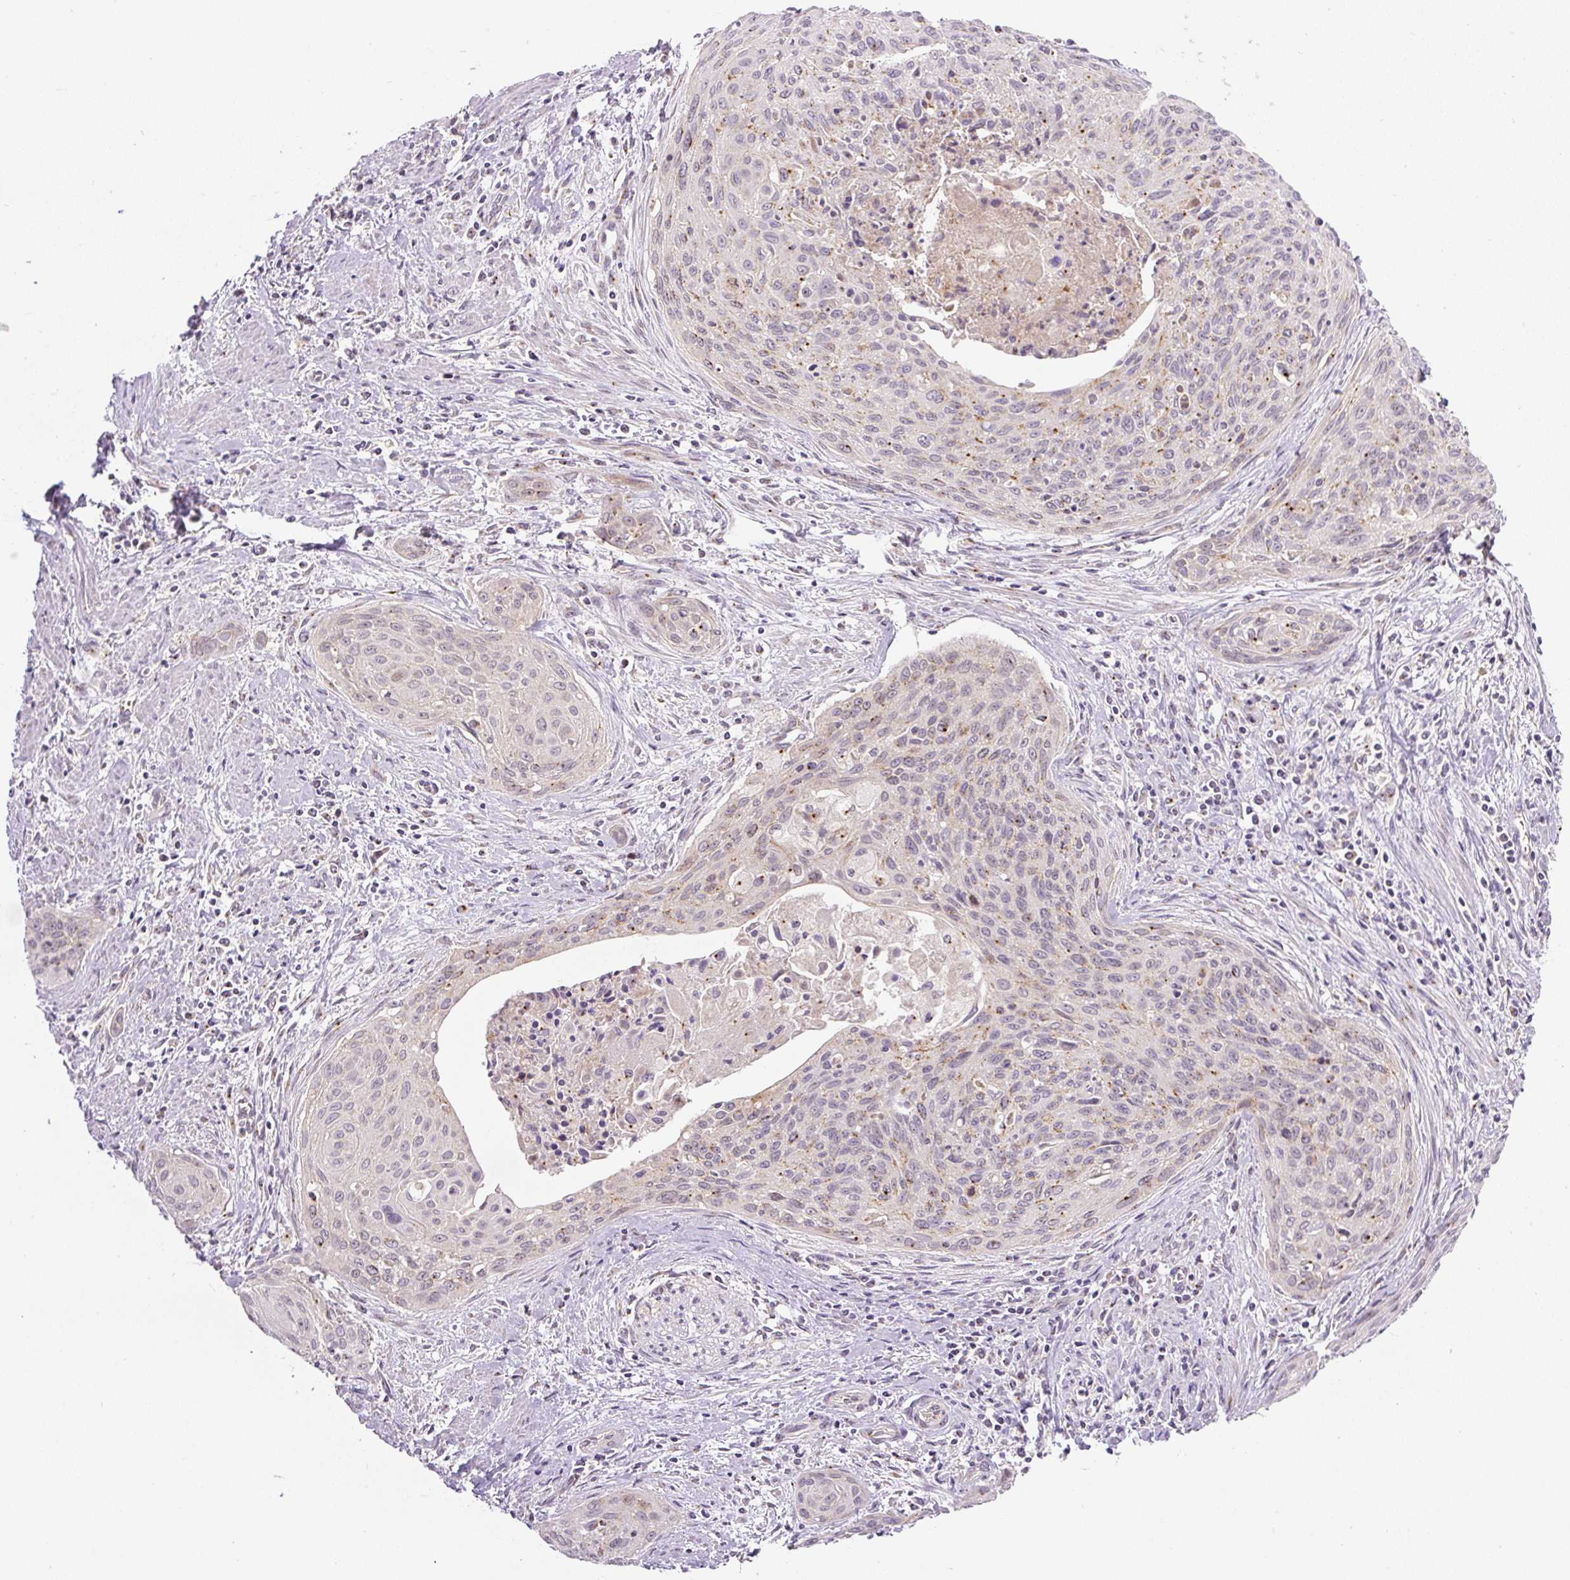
{"staining": {"intensity": "weak", "quantity": "25%-75%", "location": "cytoplasmic/membranous"}, "tissue": "cervical cancer", "cell_type": "Tumor cells", "image_type": "cancer", "snomed": [{"axis": "morphology", "description": "Squamous cell carcinoma, NOS"}, {"axis": "topography", "description": "Cervix"}], "caption": "Squamous cell carcinoma (cervical) tissue demonstrates weak cytoplasmic/membranous expression in about 25%-75% of tumor cells Using DAB (3,3'-diaminobenzidine) (brown) and hematoxylin (blue) stains, captured at high magnification using brightfield microscopy.", "gene": "PCM1", "patient": {"sex": "female", "age": 55}}